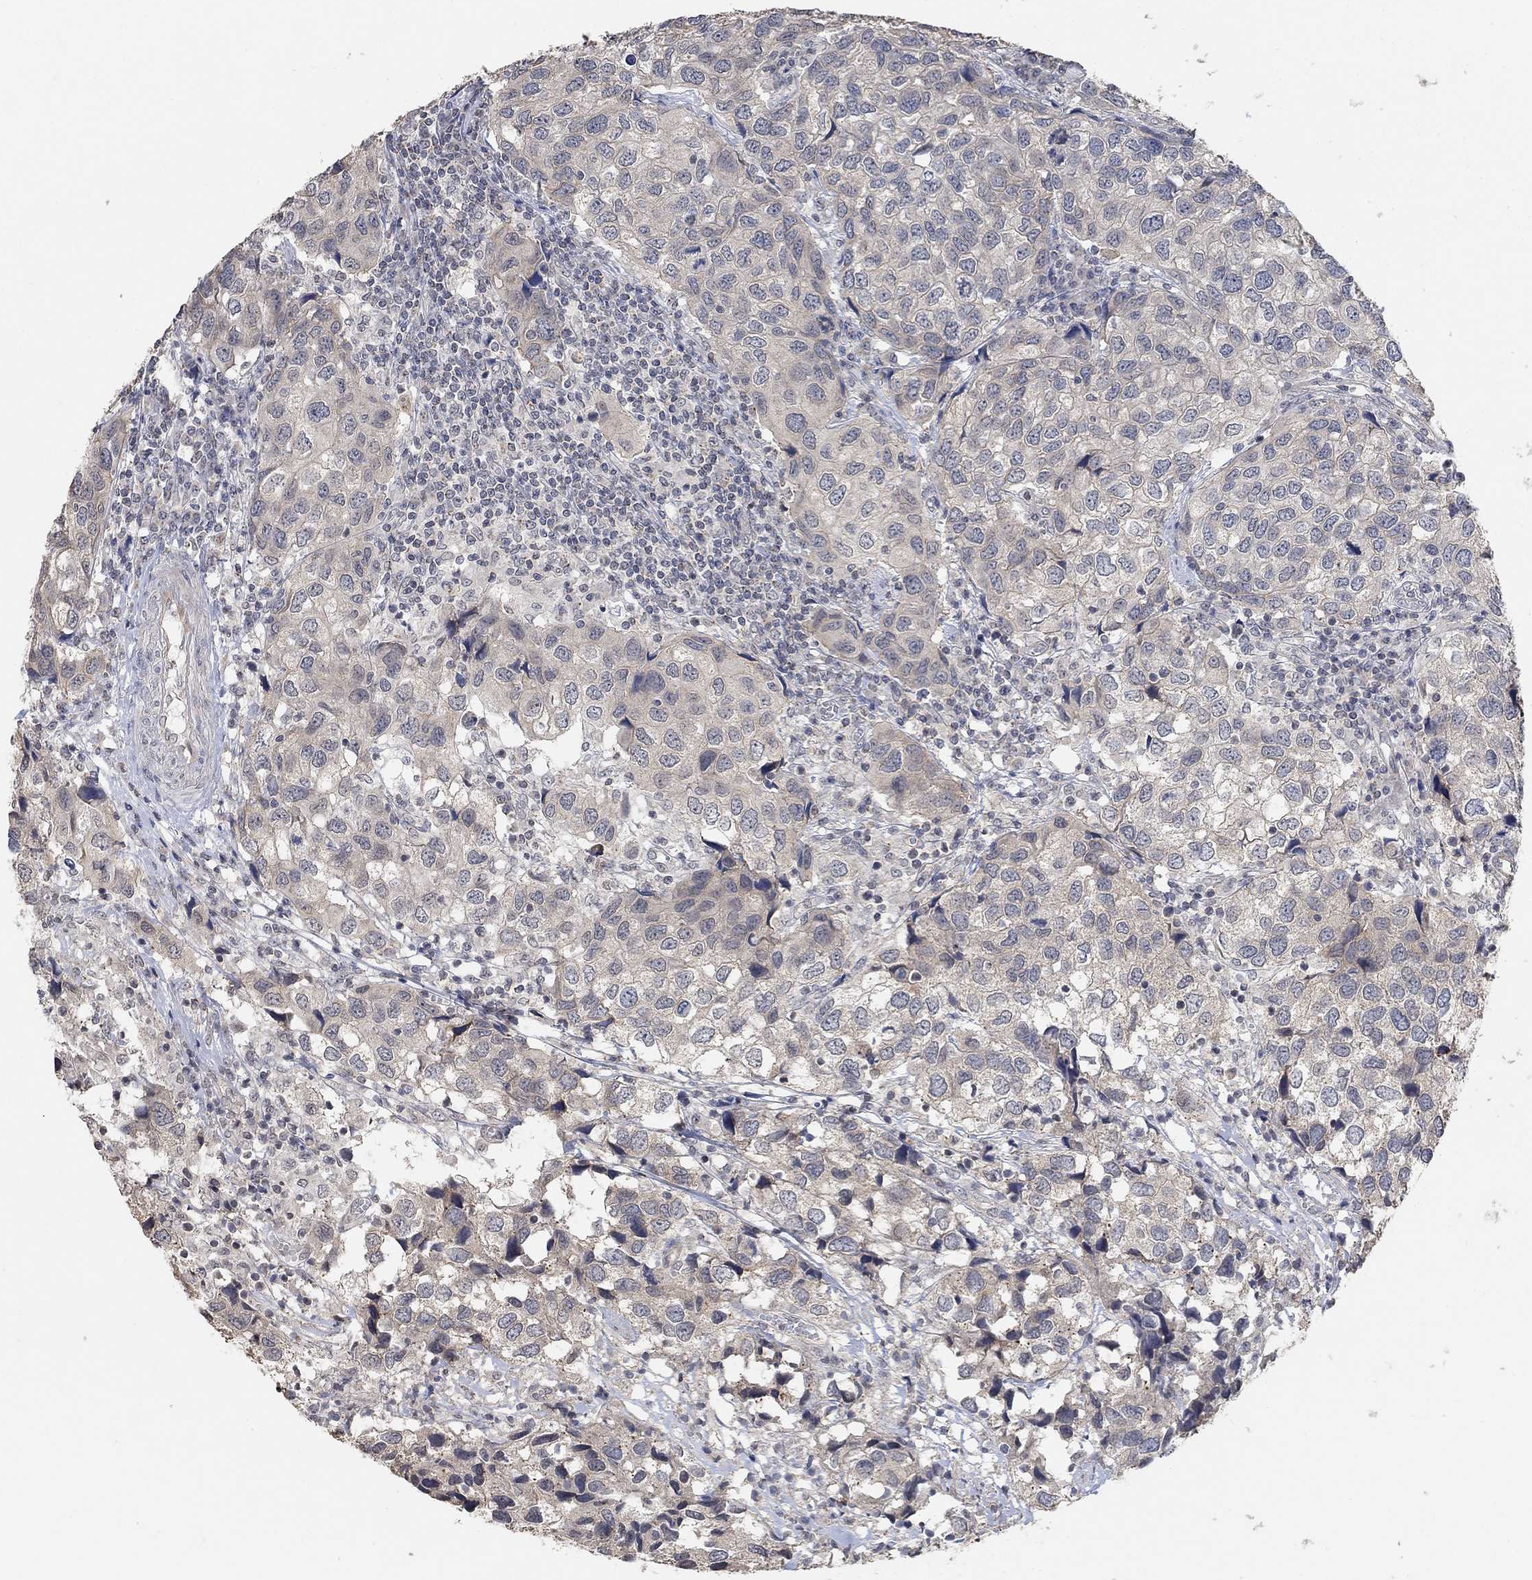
{"staining": {"intensity": "negative", "quantity": "none", "location": "none"}, "tissue": "urothelial cancer", "cell_type": "Tumor cells", "image_type": "cancer", "snomed": [{"axis": "morphology", "description": "Urothelial carcinoma, High grade"}, {"axis": "topography", "description": "Urinary bladder"}], "caption": "Immunohistochemistry (IHC) of human urothelial cancer shows no staining in tumor cells.", "gene": "UNC5B", "patient": {"sex": "male", "age": 79}}